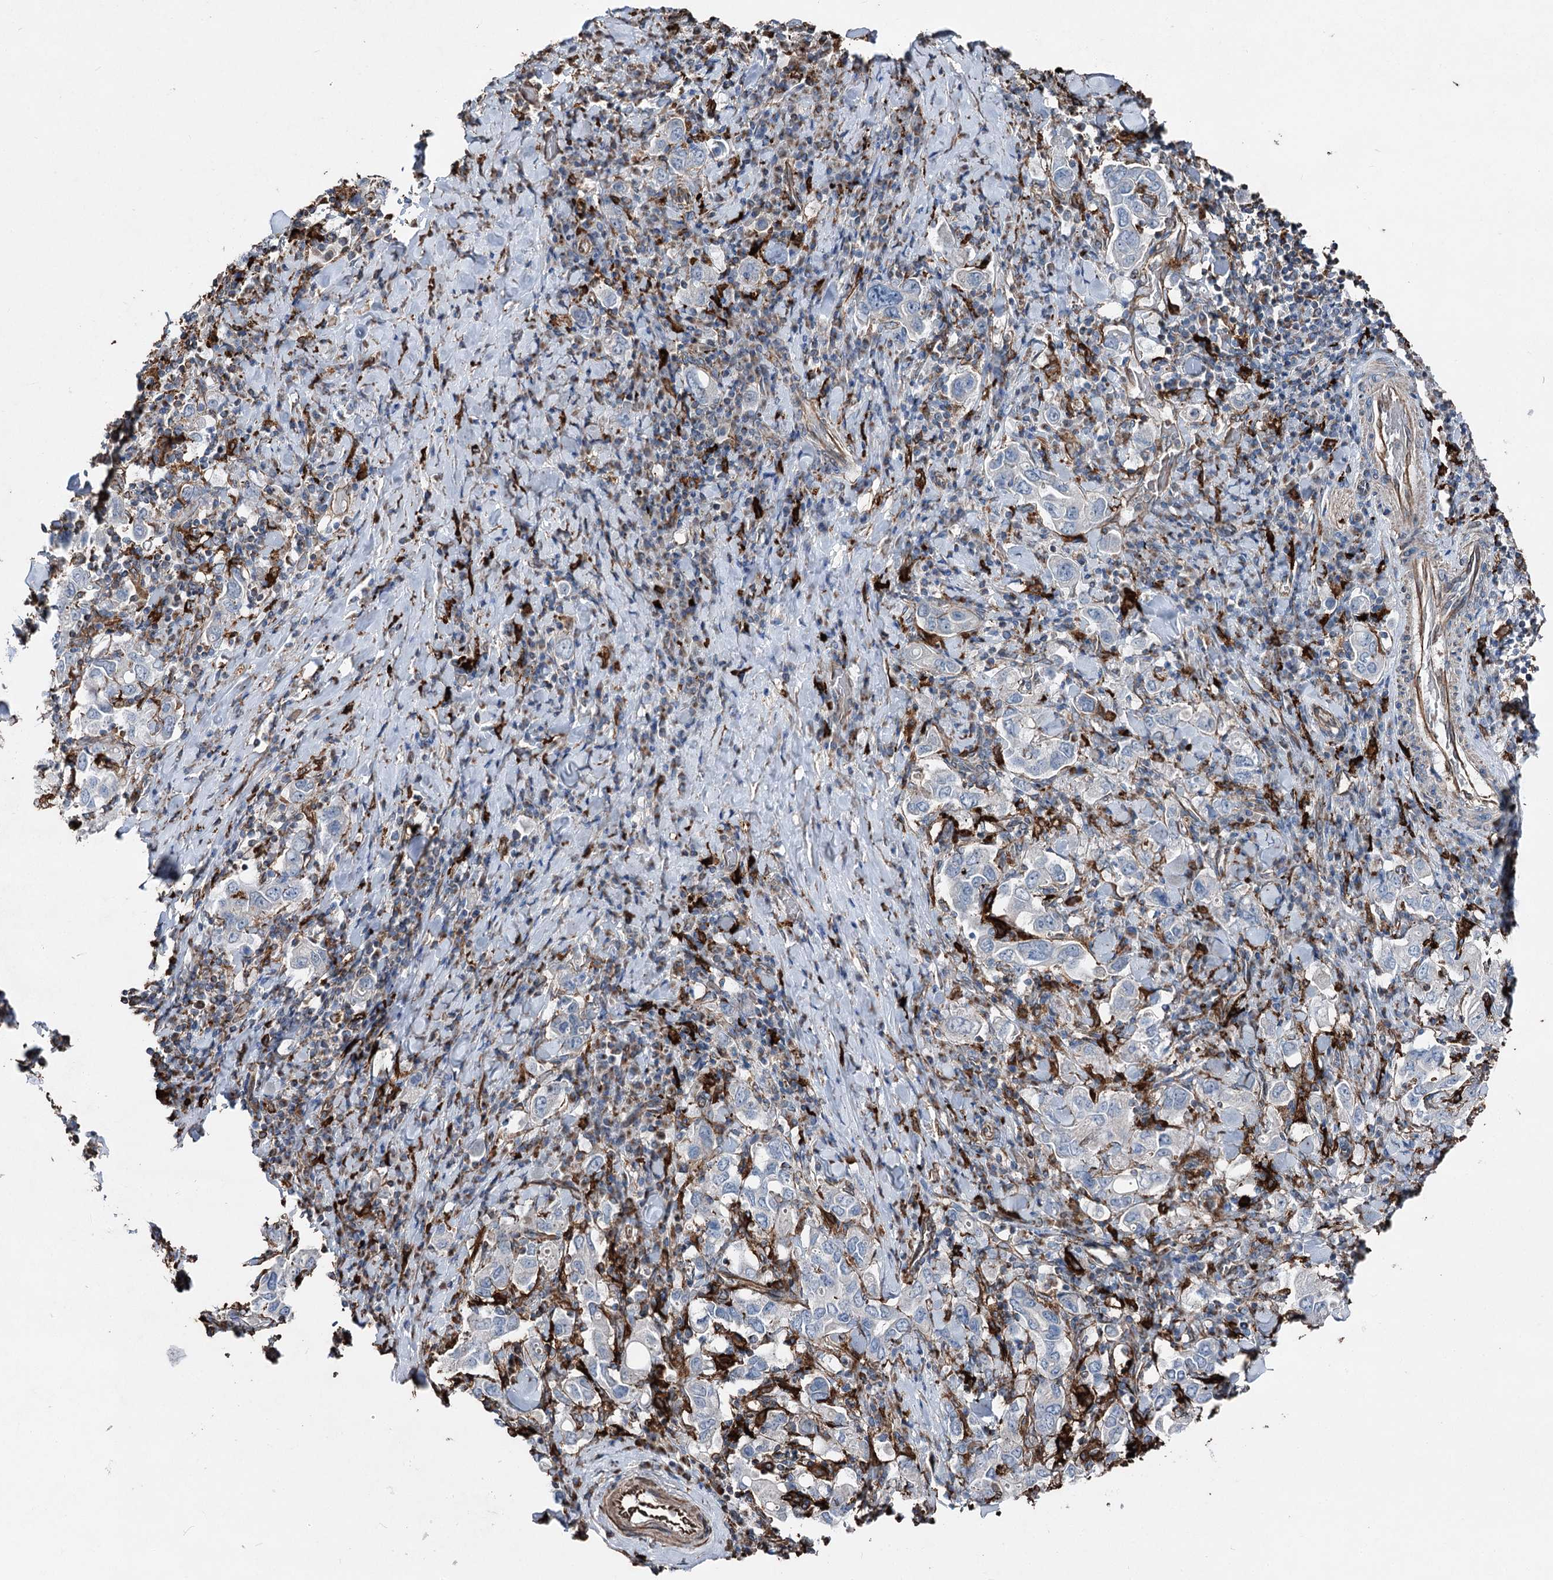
{"staining": {"intensity": "negative", "quantity": "none", "location": "none"}, "tissue": "stomach cancer", "cell_type": "Tumor cells", "image_type": "cancer", "snomed": [{"axis": "morphology", "description": "Adenocarcinoma, NOS"}, {"axis": "topography", "description": "Stomach, upper"}], "caption": "Immunohistochemistry (IHC) photomicrograph of neoplastic tissue: human stomach cancer (adenocarcinoma) stained with DAB (3,3'-diaminobenzidine) exhibits no significant protein positivity in tumor cells. (DAB (3,3'-diaminobenzidine) IHC with hematoxylin counter stain).", "gene": "CLEC4M", "patient": {"sex": "male", "age": 62}}